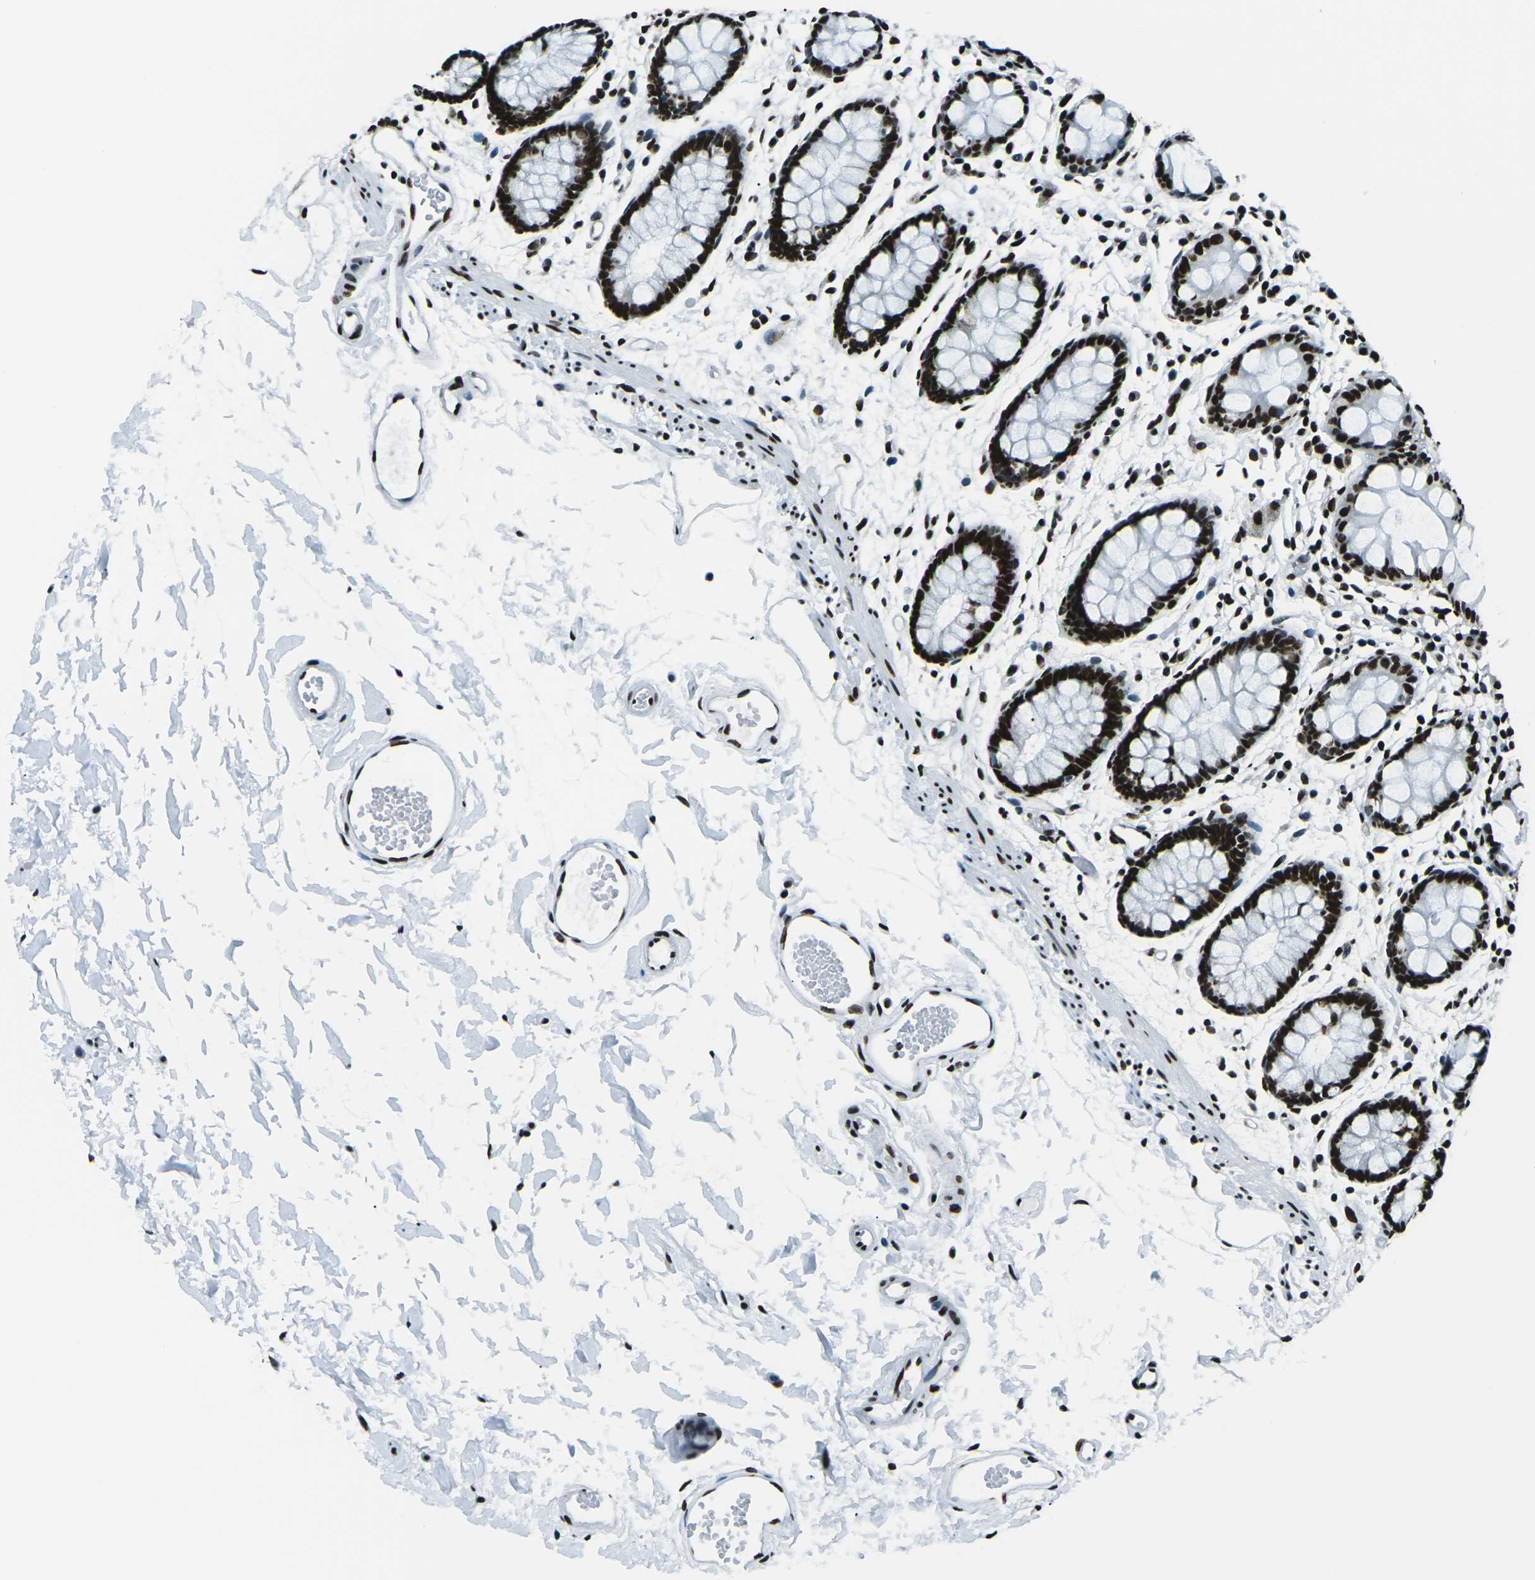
{"staining": {"intensity": "strong", "quantity": ">75%", "location": "nuclear"}, "tissue": "rectum", "cell_type": "Glandular cells", "image_type": "normal", "snomed": [{"axis": "morphology", "description": "Normal tissue, NOS"}, {"axis": "topography", "description": "Rectum"}], "caption": "Human rectum stained for a protein (brown) demonstrates strong nuclear positive staining in approximately >75% of glandular cells.", "gene": "HNRNPL", "patient": {"sex": "female", "age": 66}}